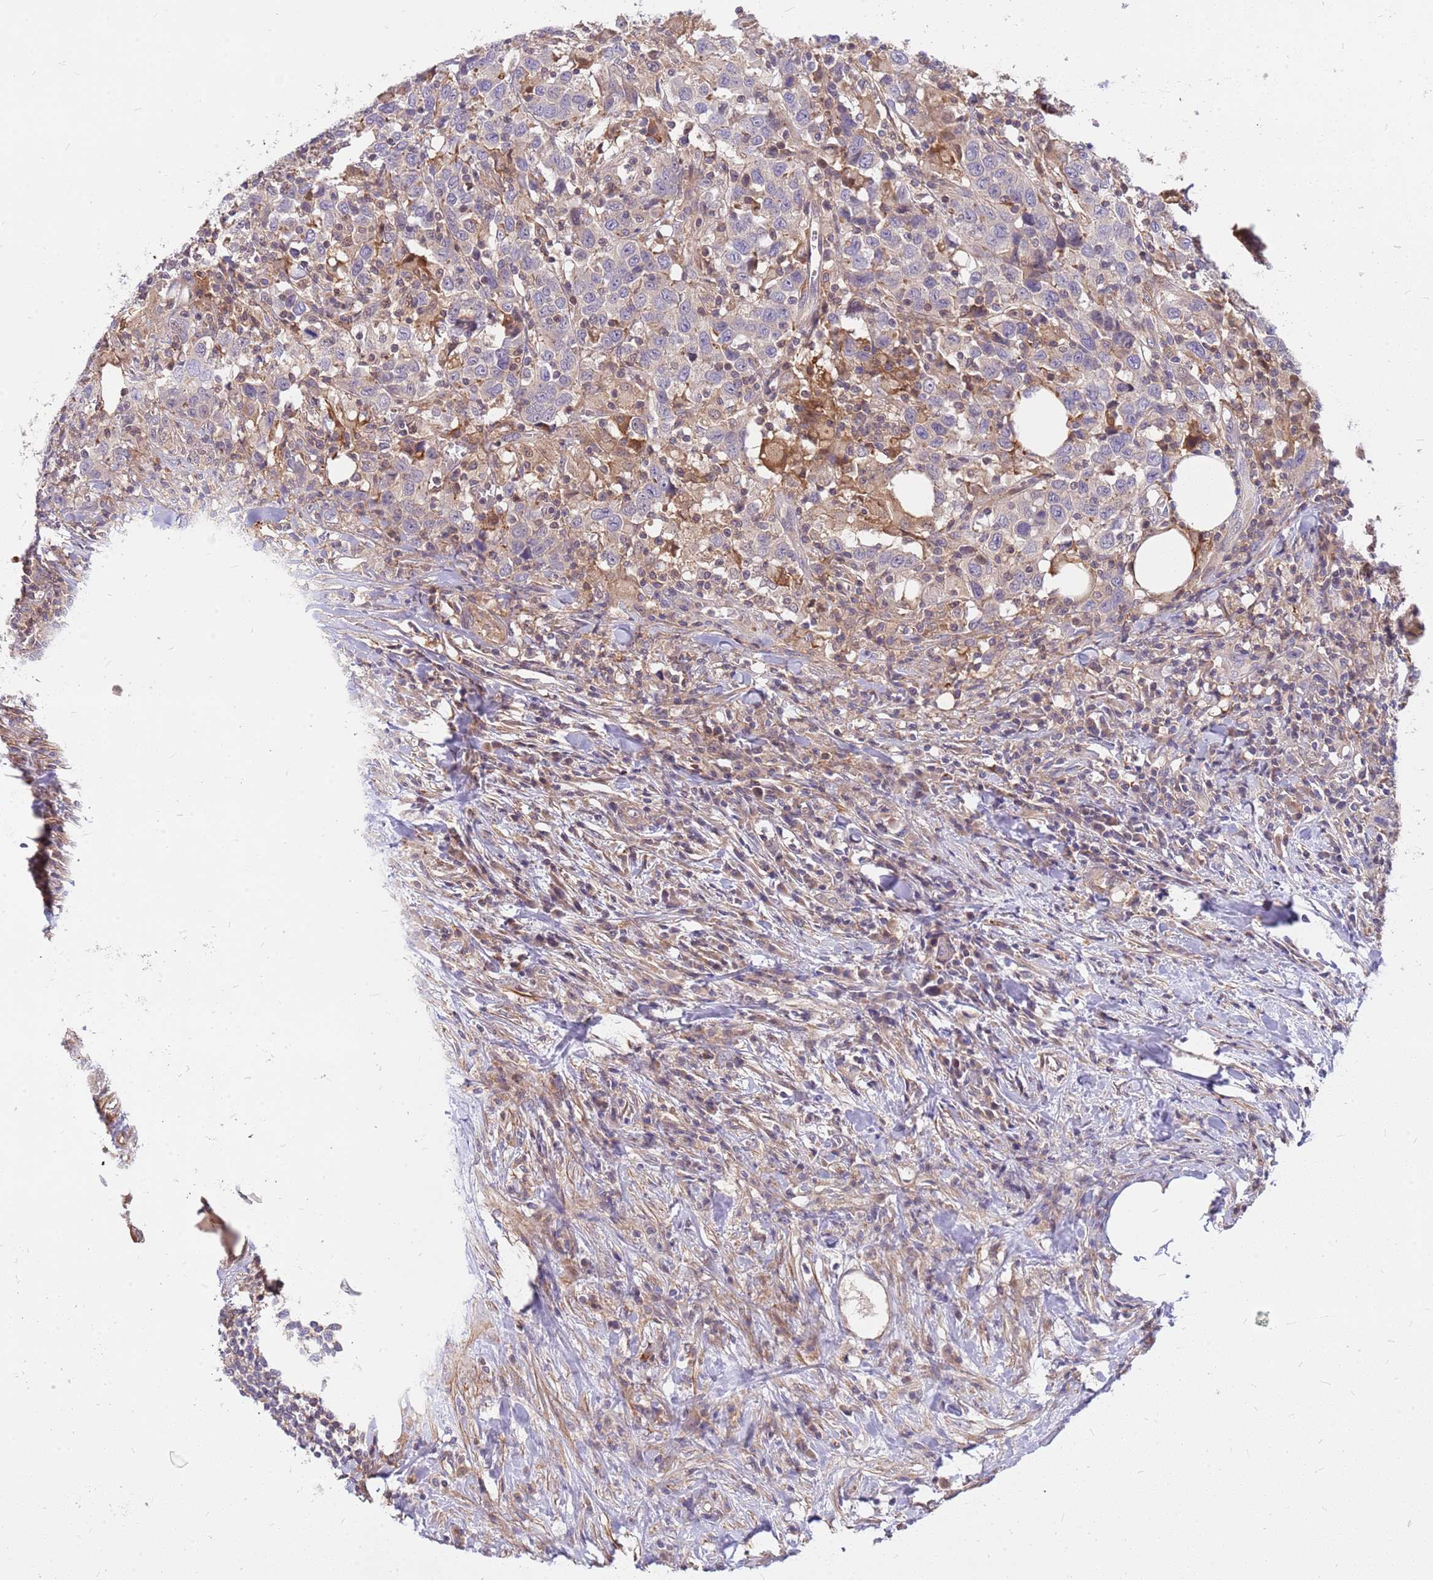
{"staining": {"intensity": "weak", "quantity": "25%-75%", "location": "cytoplasmic/membranous"}, "tissue": "urothelial cancer", "cell_type": "Tumor cells", "image_type": "cancer", "snomed": [{"axis": "morphology", "description": "Urothelial carcinoma, High grade"}, {"axis": "topography", "description": "Urinary bladder"}], "caption": "Immunohistochemical staining of human urothelial cancer demonstrates weak cytoplasmic/membranous protein positivity in approximately 25%-75% of tumor cells.", "gene": "MVD", "patient": {"sex": "male", "age": 61}}